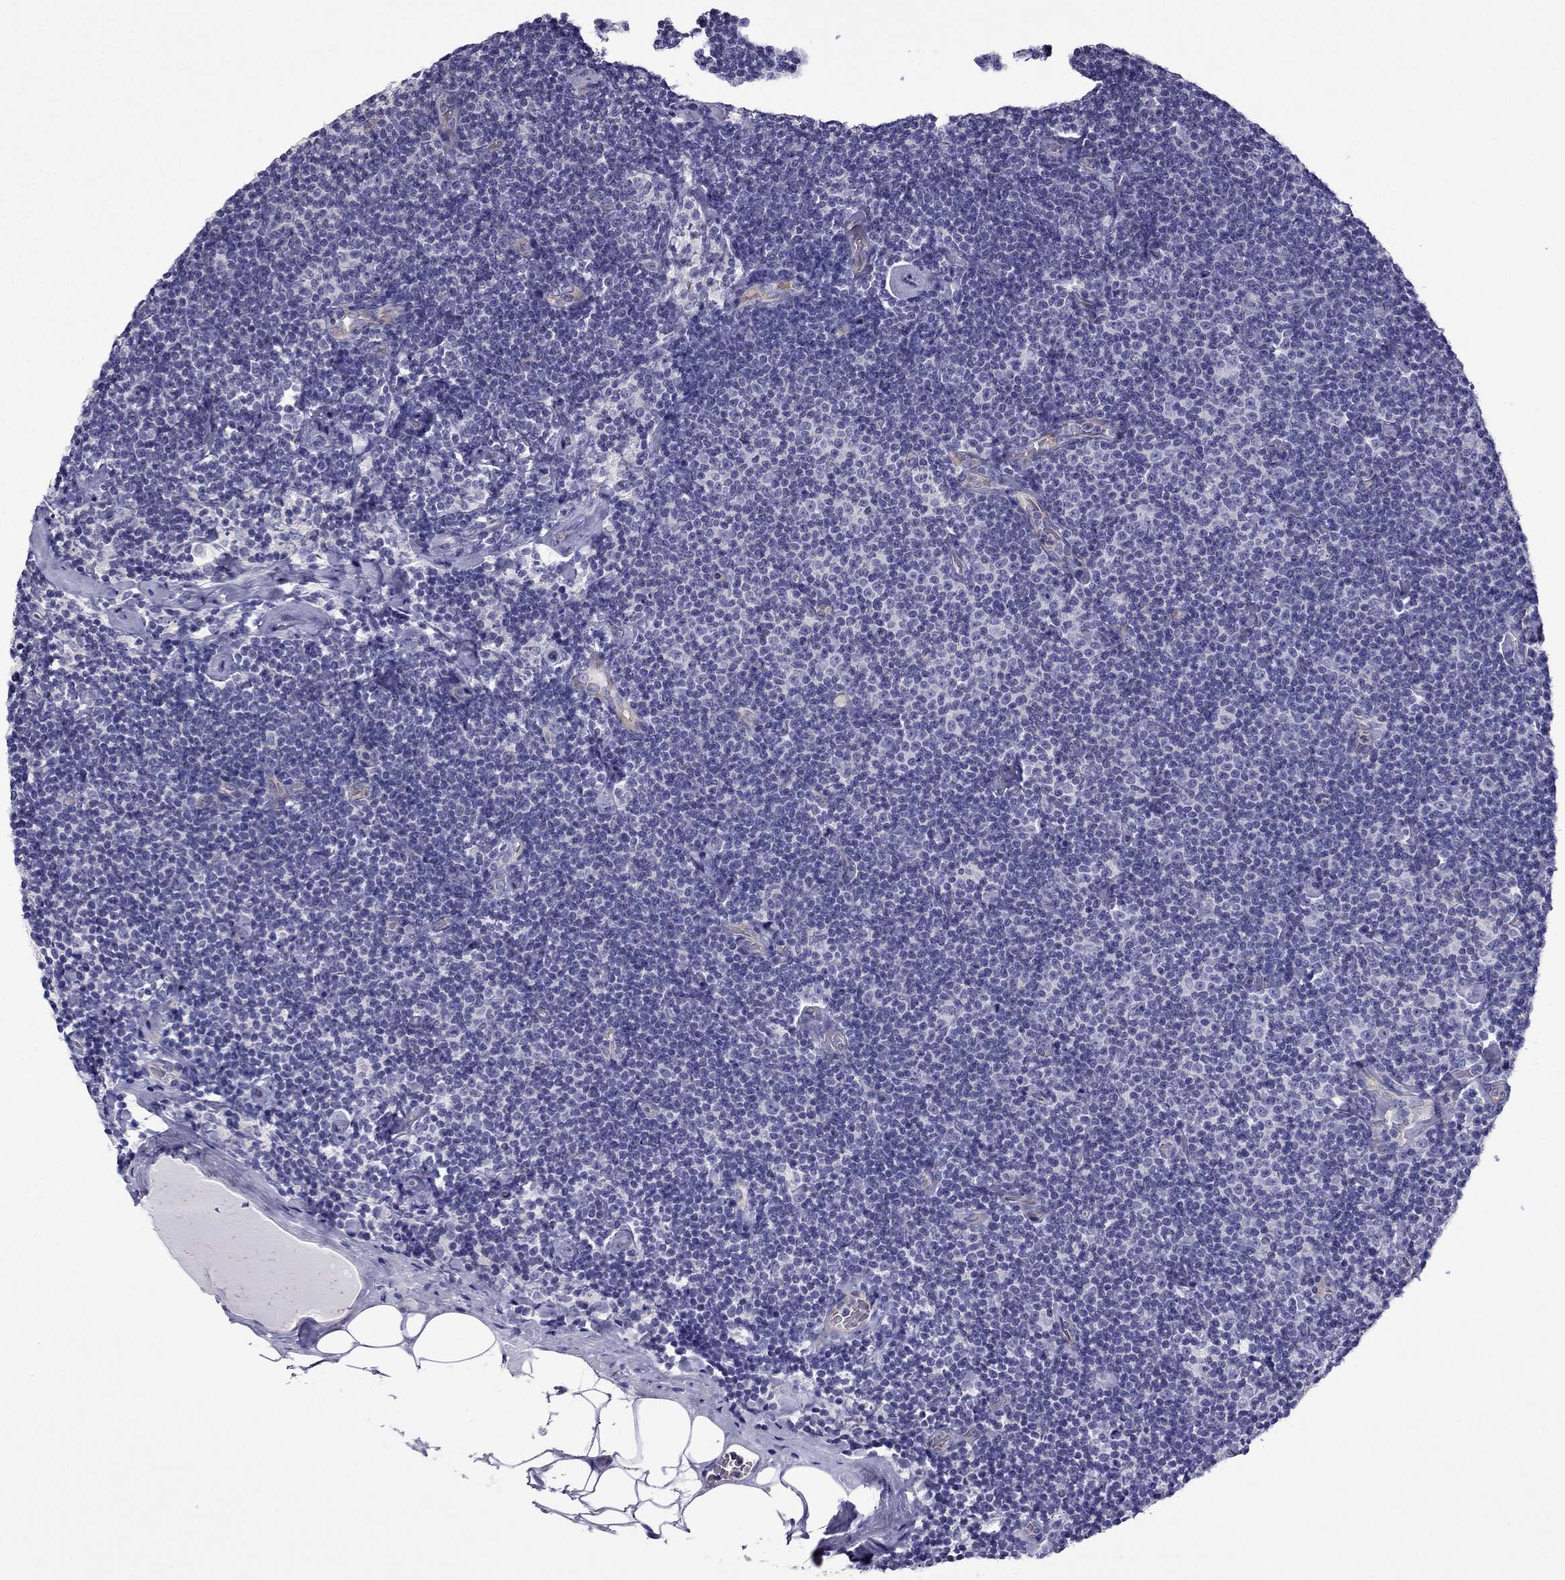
{"staining": {"intensity": "negative", "quantity": "none", "location": "none"}, "tissue": "lymphoma", "cell_type": "Tumor cells", "image_type": "cancer", "snomed": [{"axis": "morphology", "description": "Malignant lymphoma, non-Hodgkin's type, Low grade"}, {"axis": "topography", "description": "Lymph node"}], "caption": "Immunohistochemical staining of human low-grade malignant lymphoma, non-Hodgkin's type reveals no significant positivity in tumor cells.", "gene": "GJA8", "patient": {"sex": "male", "age": 81}}